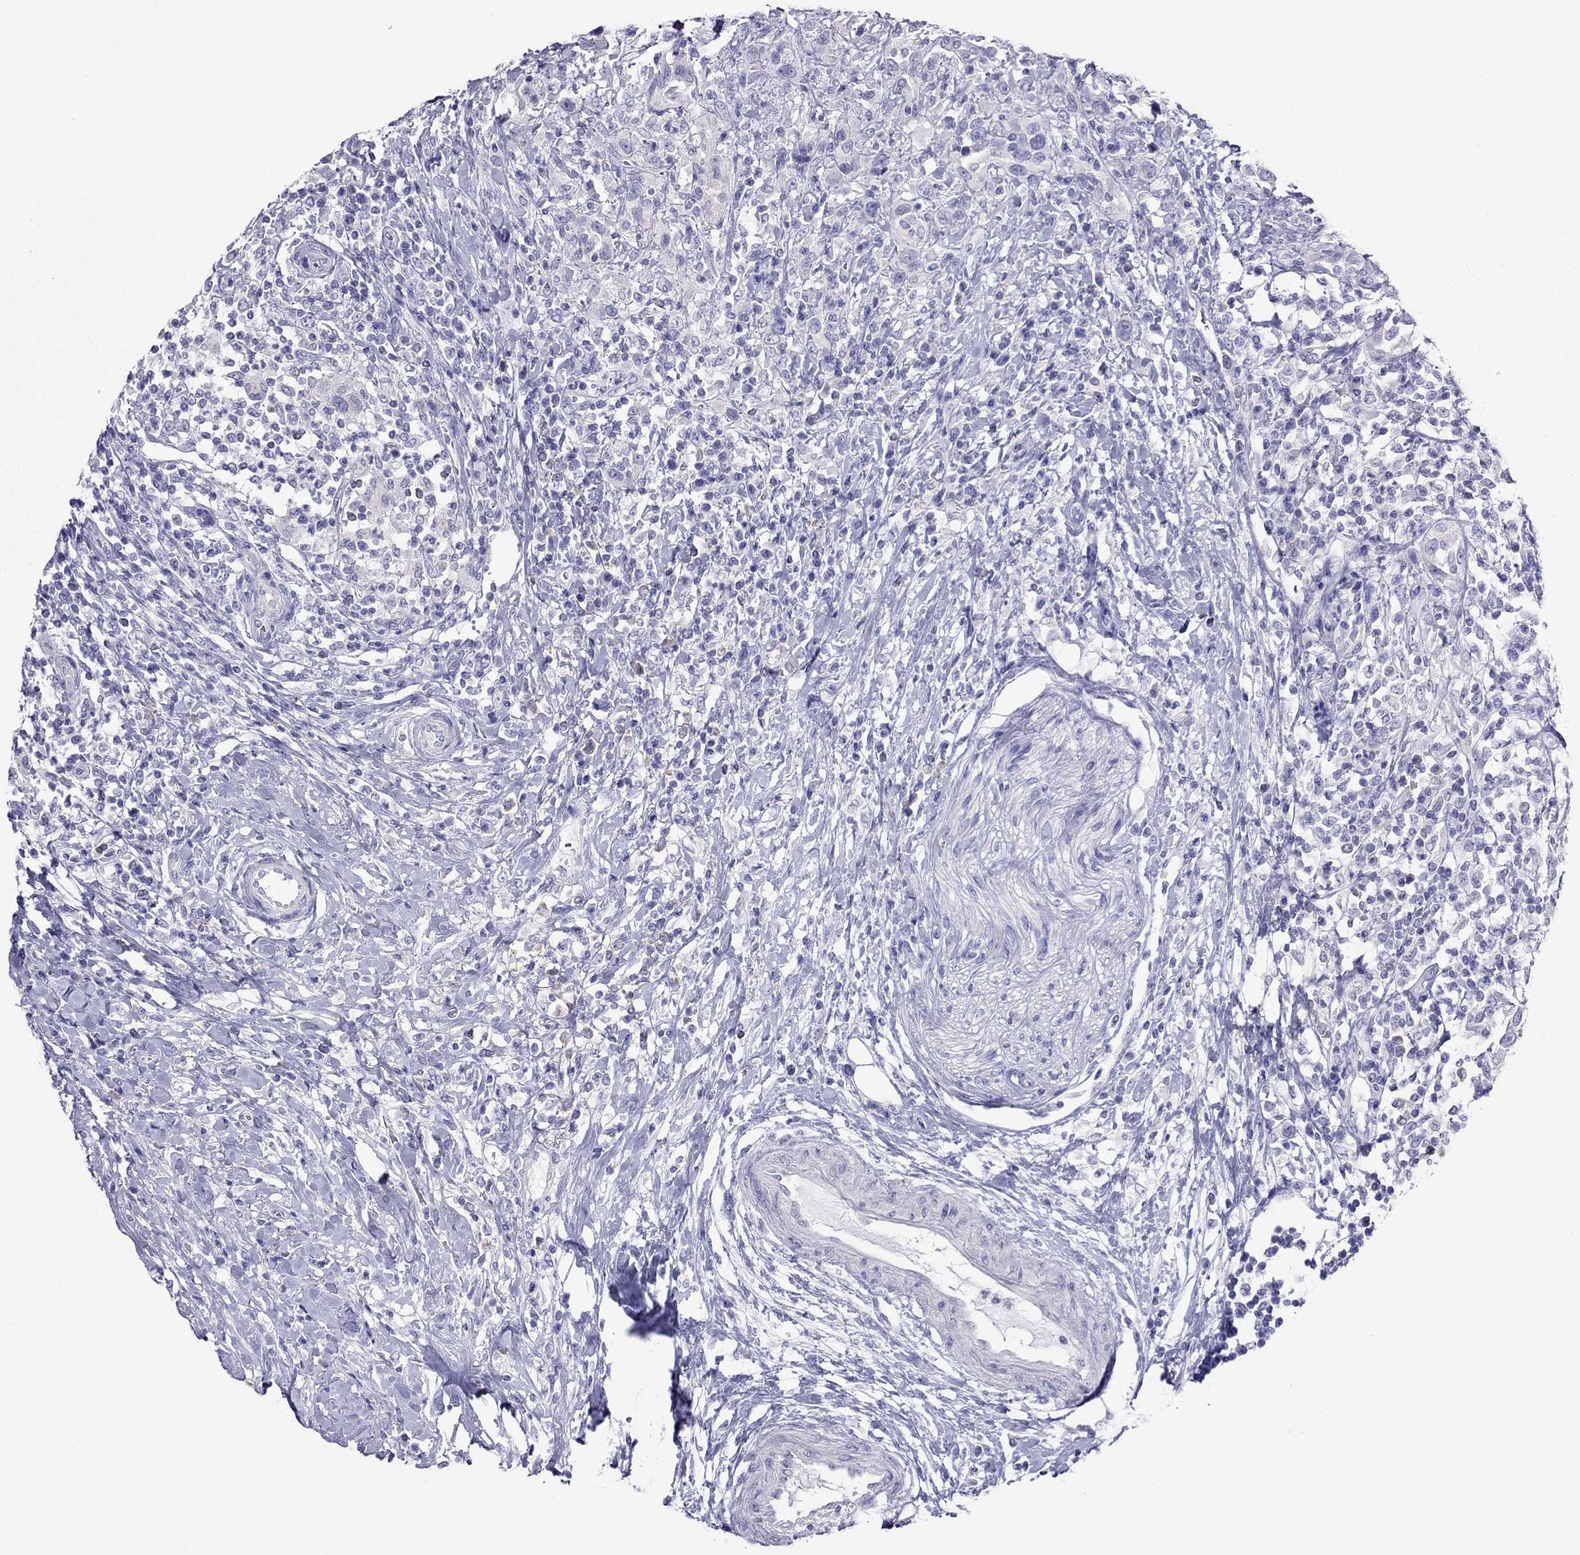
{"staining": {"intensity": "negative", "quantity": "none", "location": "none"}, "tissue": "urothelial cancer", "cell_type": "Tumor cells", "image_type": "cancer", "snomed": [{"axis": "morphology", "description": "Urothelial carcinoma, NOS"}, {"axis": "morphology", "description": "Urothelial carcinoma, High grade"}, {"axis": "topography", "description": "Urinary bladder"}], "caption": "Tumor cells show no significant protein positivity in transitional cell carcinoma.", "gene": "PCDHA6", "patient": {"sex": "female", "age": 64}}